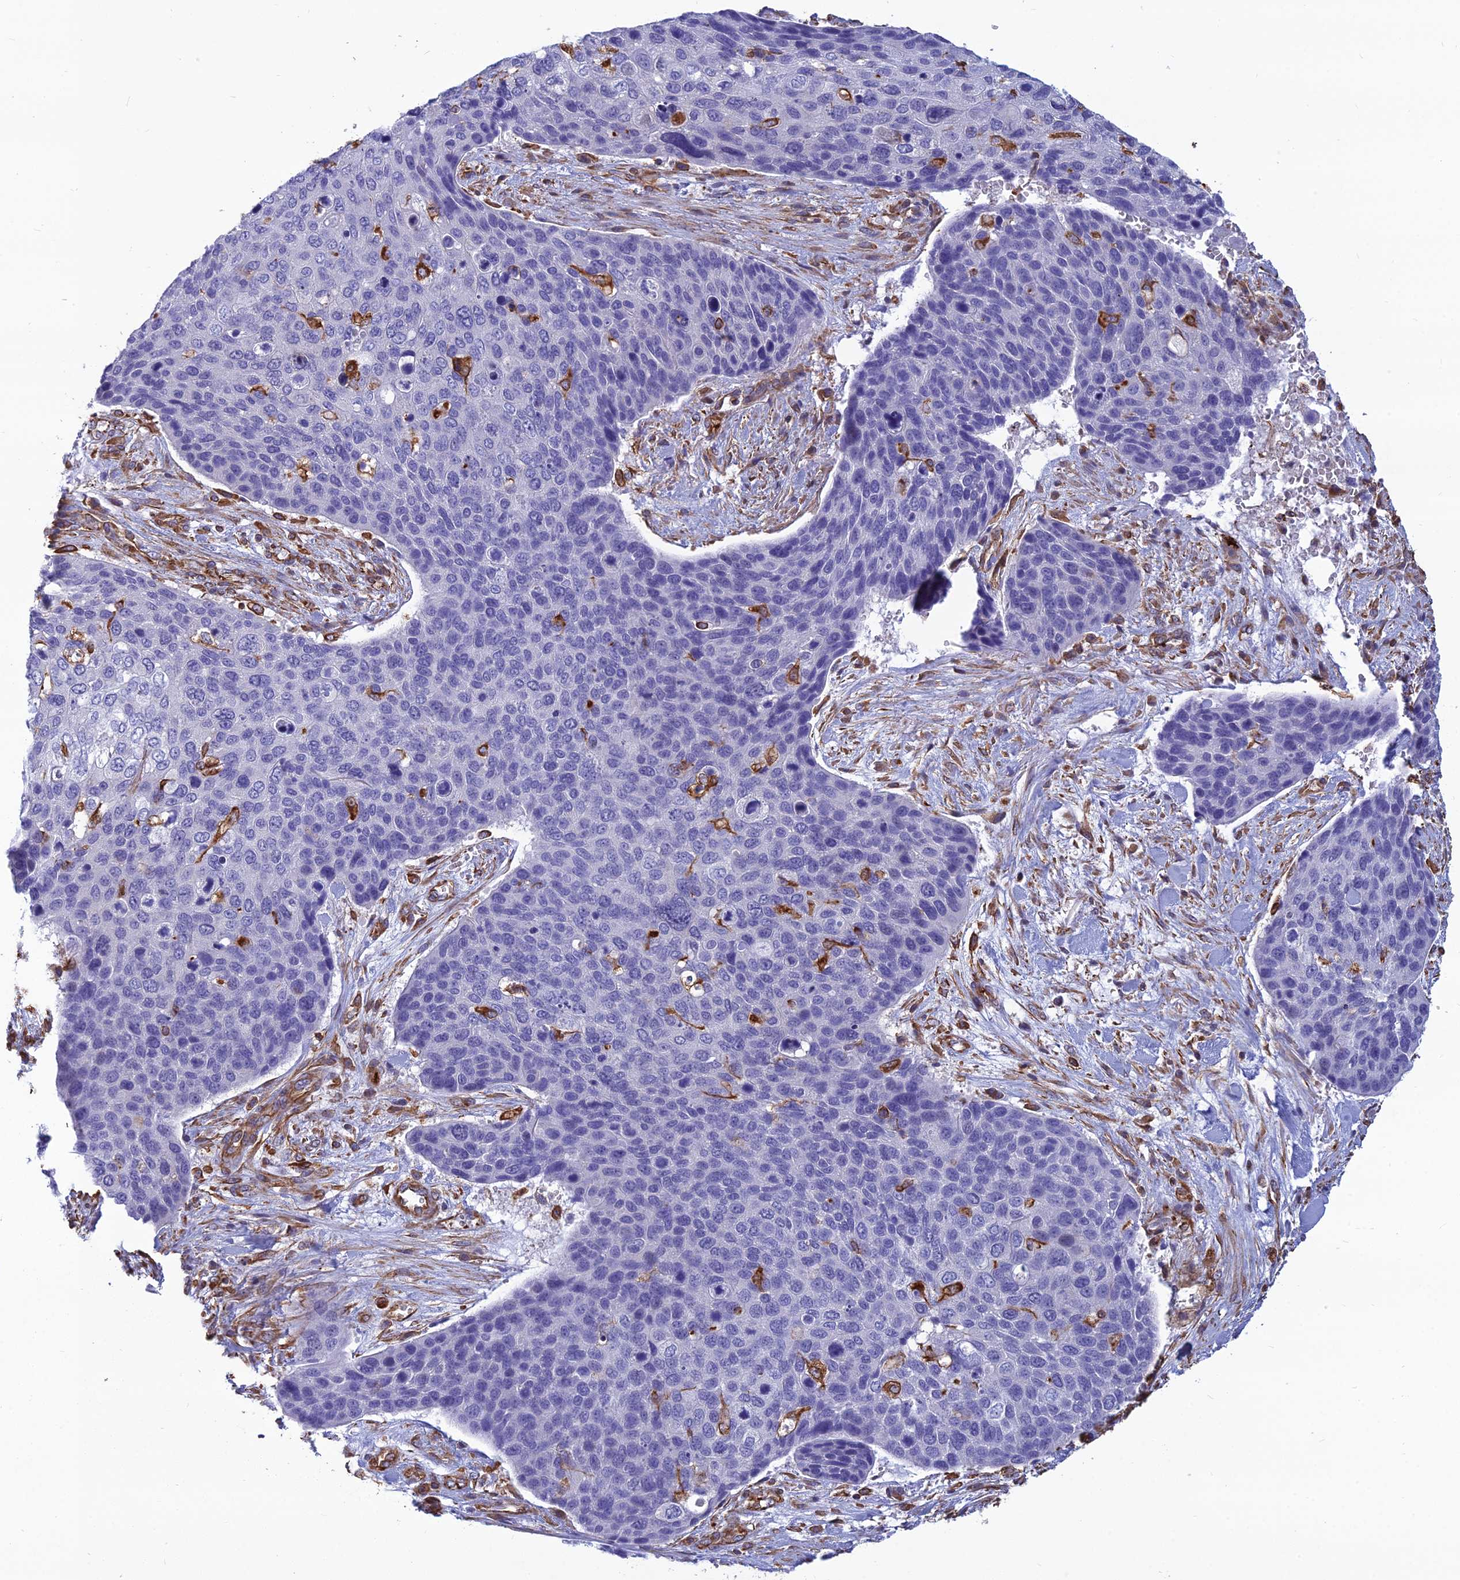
{"staining": {"intensity": "negative", "quantity": "none", "location": "none"}, "tissue": "skin cancer", "cell_type": "Tumor cells", "image_type": "cancer", "snomed": [{"axis": "morphology", "description": "Basal cell carcinoma"}, {"axis": "topography", "description": "Skin"}], "caption": "A histopathology image of human basal cell carcinoma (skin) is negative for staining in tumor cells.", "gene": "PSMD11", "patient": {"sex": "female", "age": 74}}